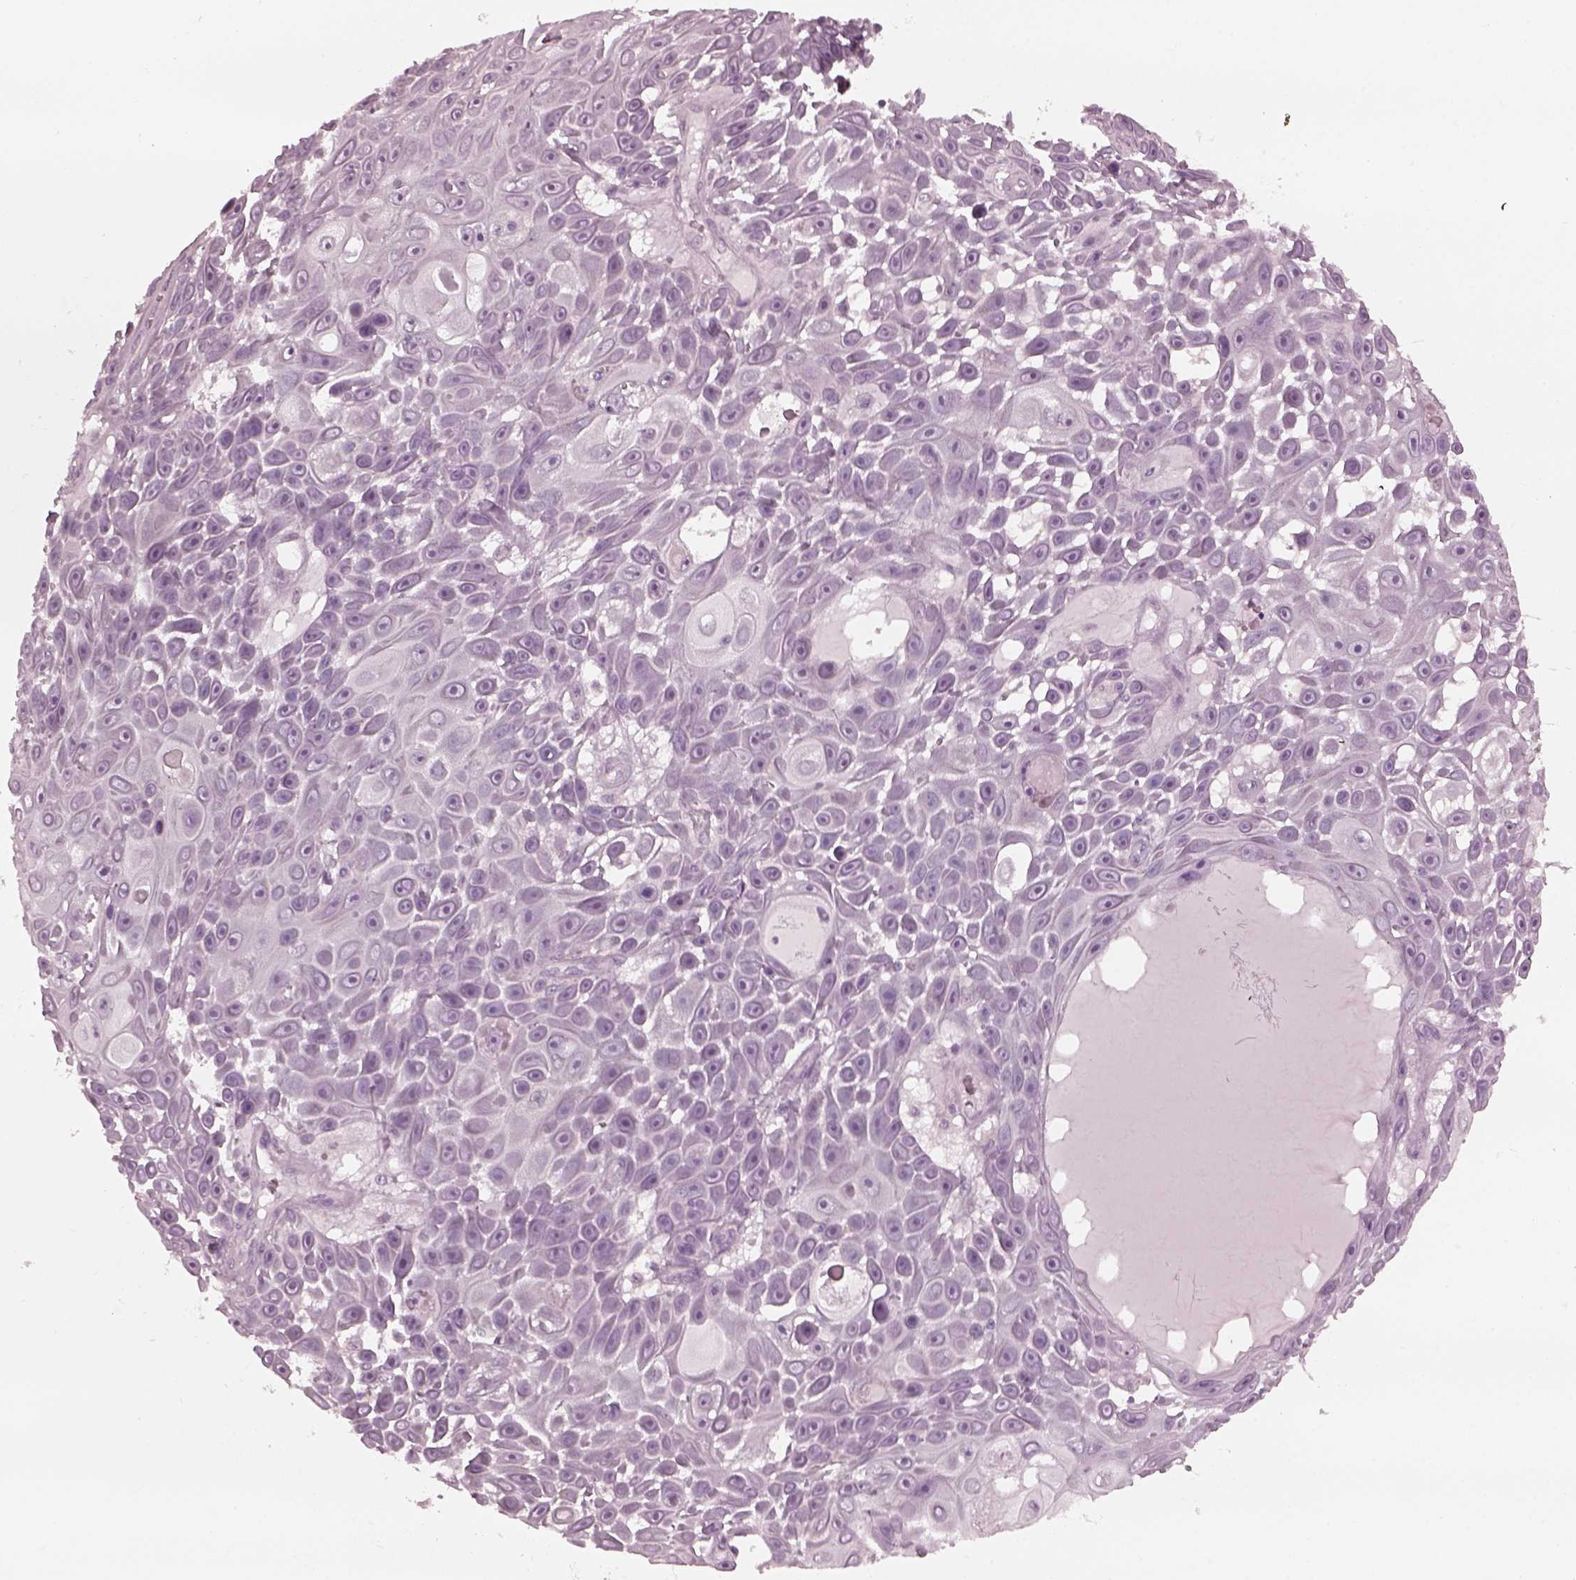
{"staining": {"intensity": "negative", "quantity": "none", "location": "none"}, "tissue": "skin cancer", "cell_type": "Tumor cells", "image_type": "cancer", "snomed": [{"axis": "morphology", "description": "Squamous cell carcinoma, NOS"}, {"axis": "topography", "description": "Skin"}], "caption": "Tumor cells are negative for brown protein staining in skin cancer. (DAB (3,3'-diaminobenzidine) IHC visualized using brightfield microscopy, high magnification).", "gene": "CCDC170", "patient": {"sex": "male", "age": 82}}